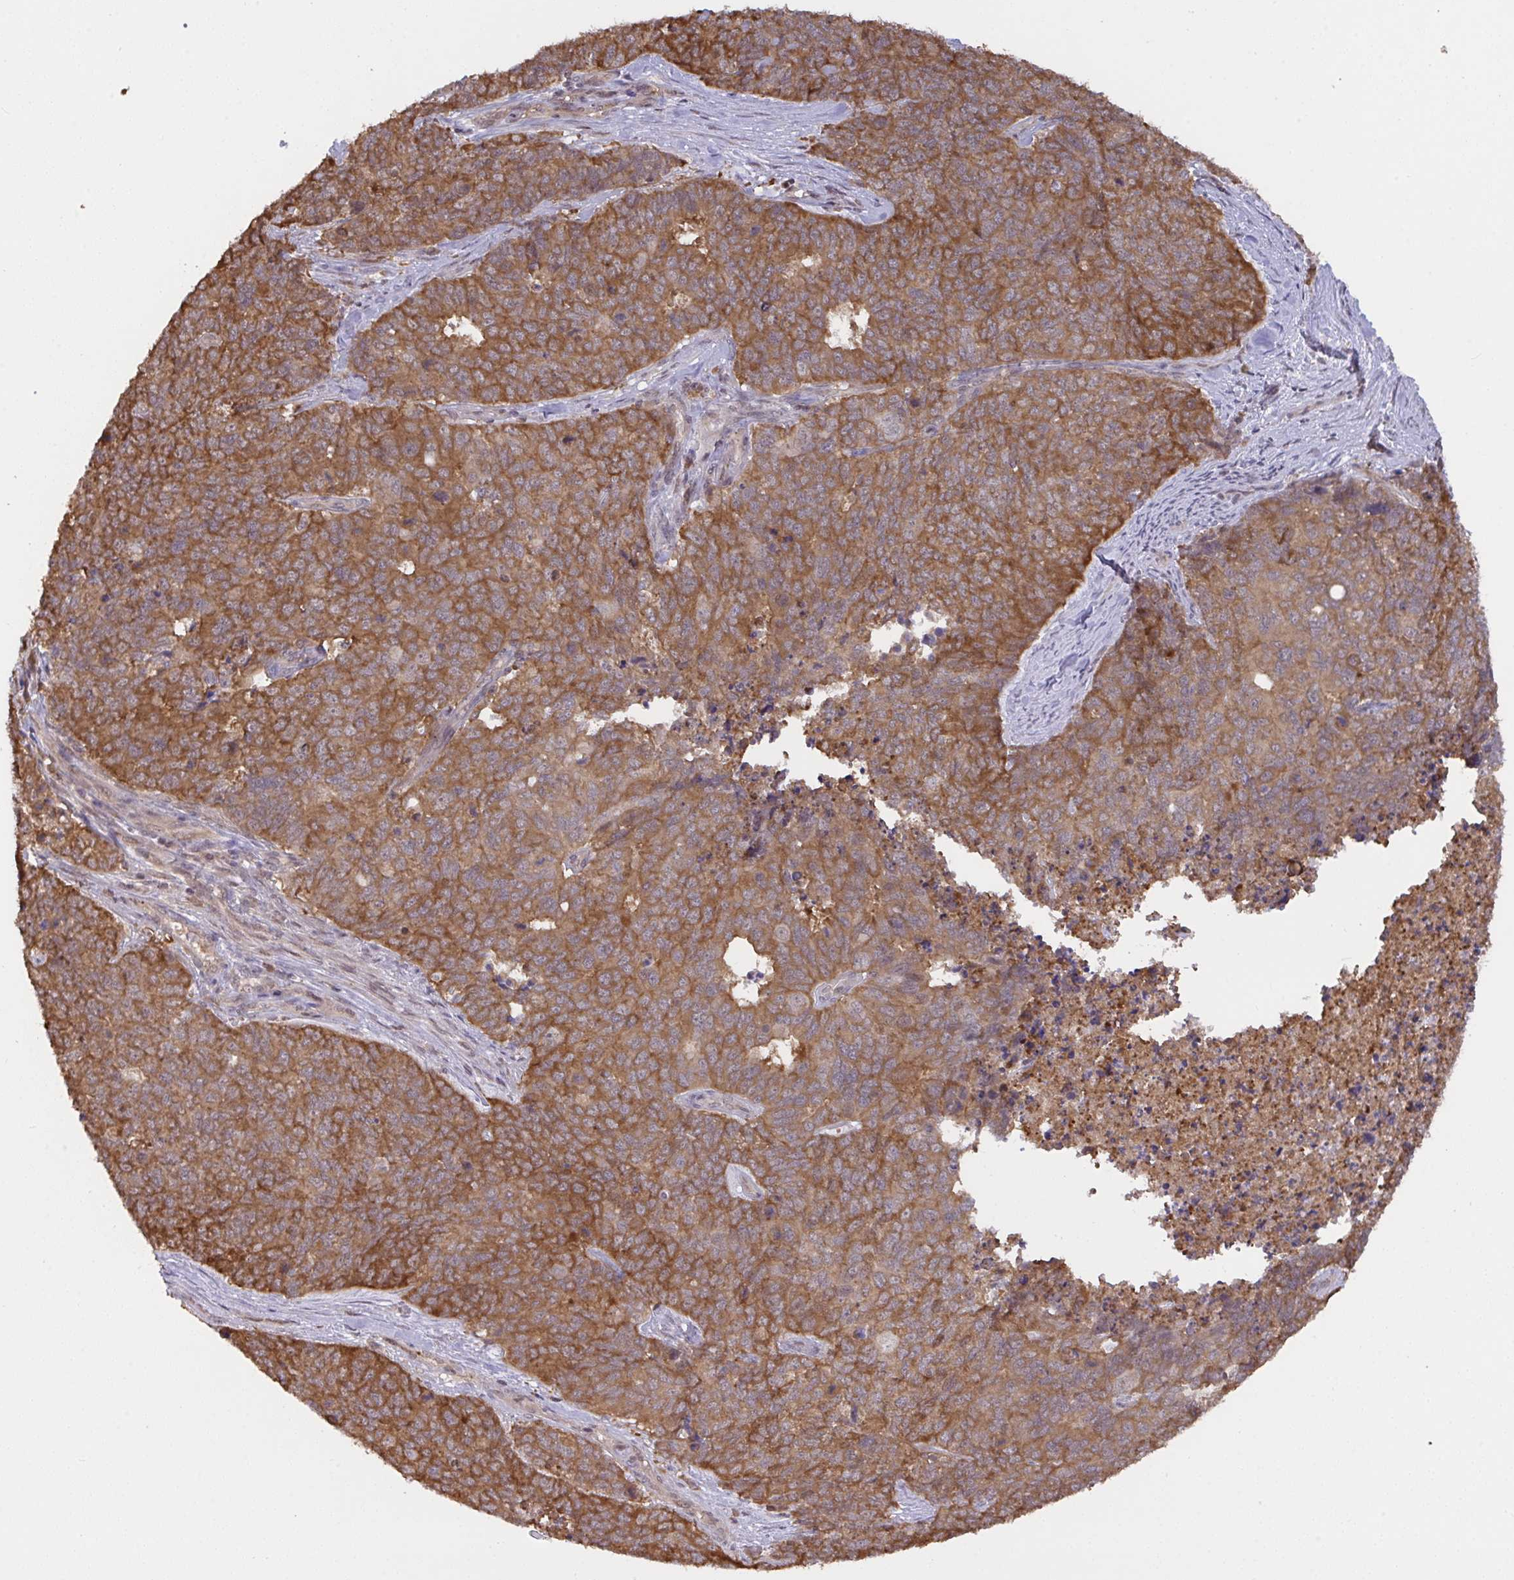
{"staining": {"intensity": "strong", "quantity": ">75%", "location": "cytoplasmic/membranous"}, "tissue": "cervical cancer", "cell_type": "Tumor cells", "image_type": "cancer", "snomed": [{"axis": "morphology", "description": "Adenocarcinoma, NOS"}, {"axis": "topography", "description": "Cervix"}], "caption": "Protein expression analysis of human cervical adenocarcinoma reveals strong cytoplasmic/membranous staining in approximately >75% of tumor cells.", "gene": "C12orf57", "patient": {"sex": "female", "age": 63}}